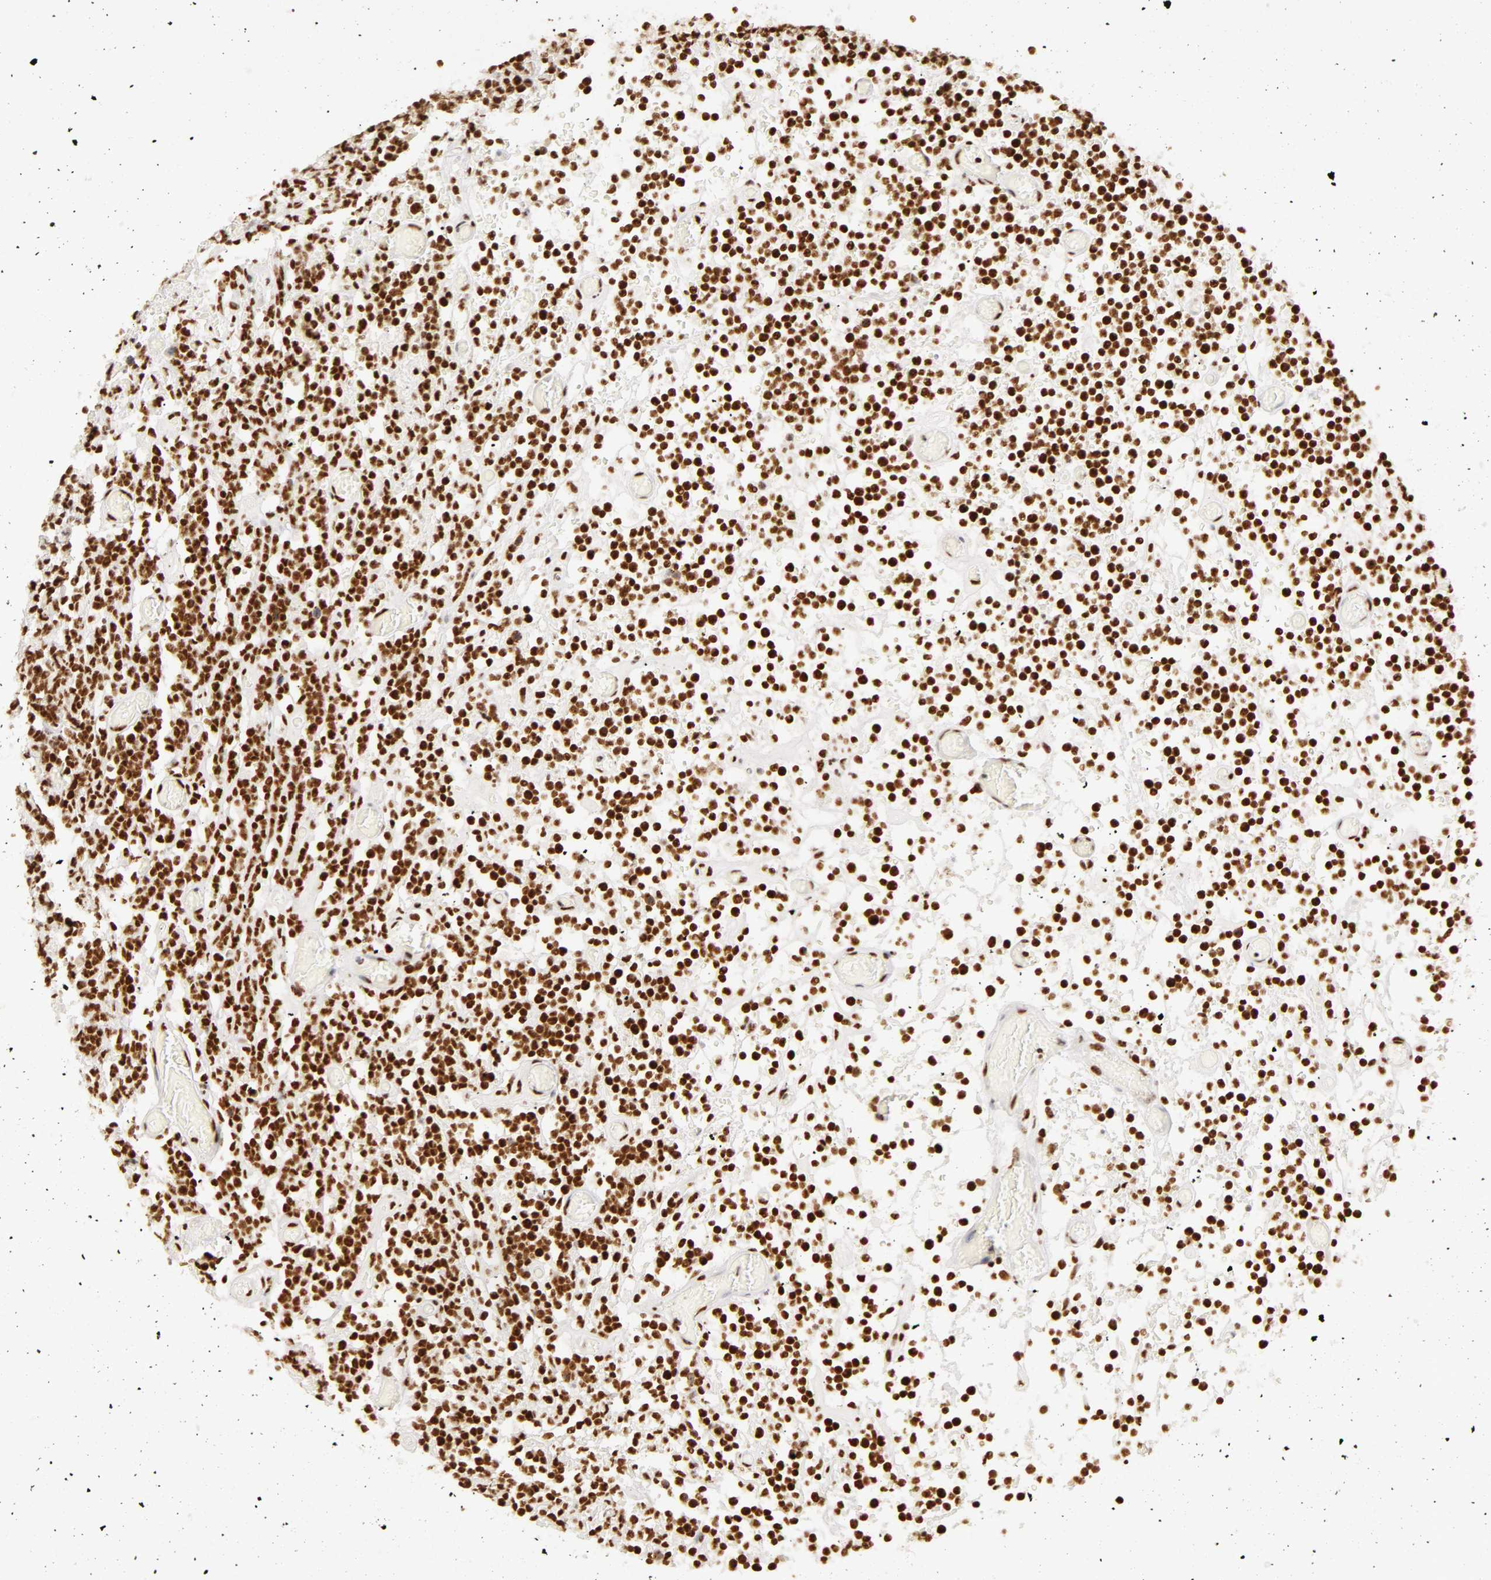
{"staining": {"intensity": "moderate", "quantity": ">75%", "location": "nuclear"}, "tissue": "lymphoma", "cell_type": "Tumor cells", "image_type": "cancer", "snomed": [{"axis": "morphology", "description": "Malignant lymphoma, non-Hodgkin's type, High grade"}, {"axis": "topography", "description": "Colon"}], "caption": "A high-resolution photomicrograph shows immunohistochemistry (IHC) staining of high-grade malignant lymphoma, non-Hodgkin's type, which shows moderate nuclear staining in about >75% of tumor cells.", "gene": "RBM39", "patient": {"sex": "male", "age": 82}}